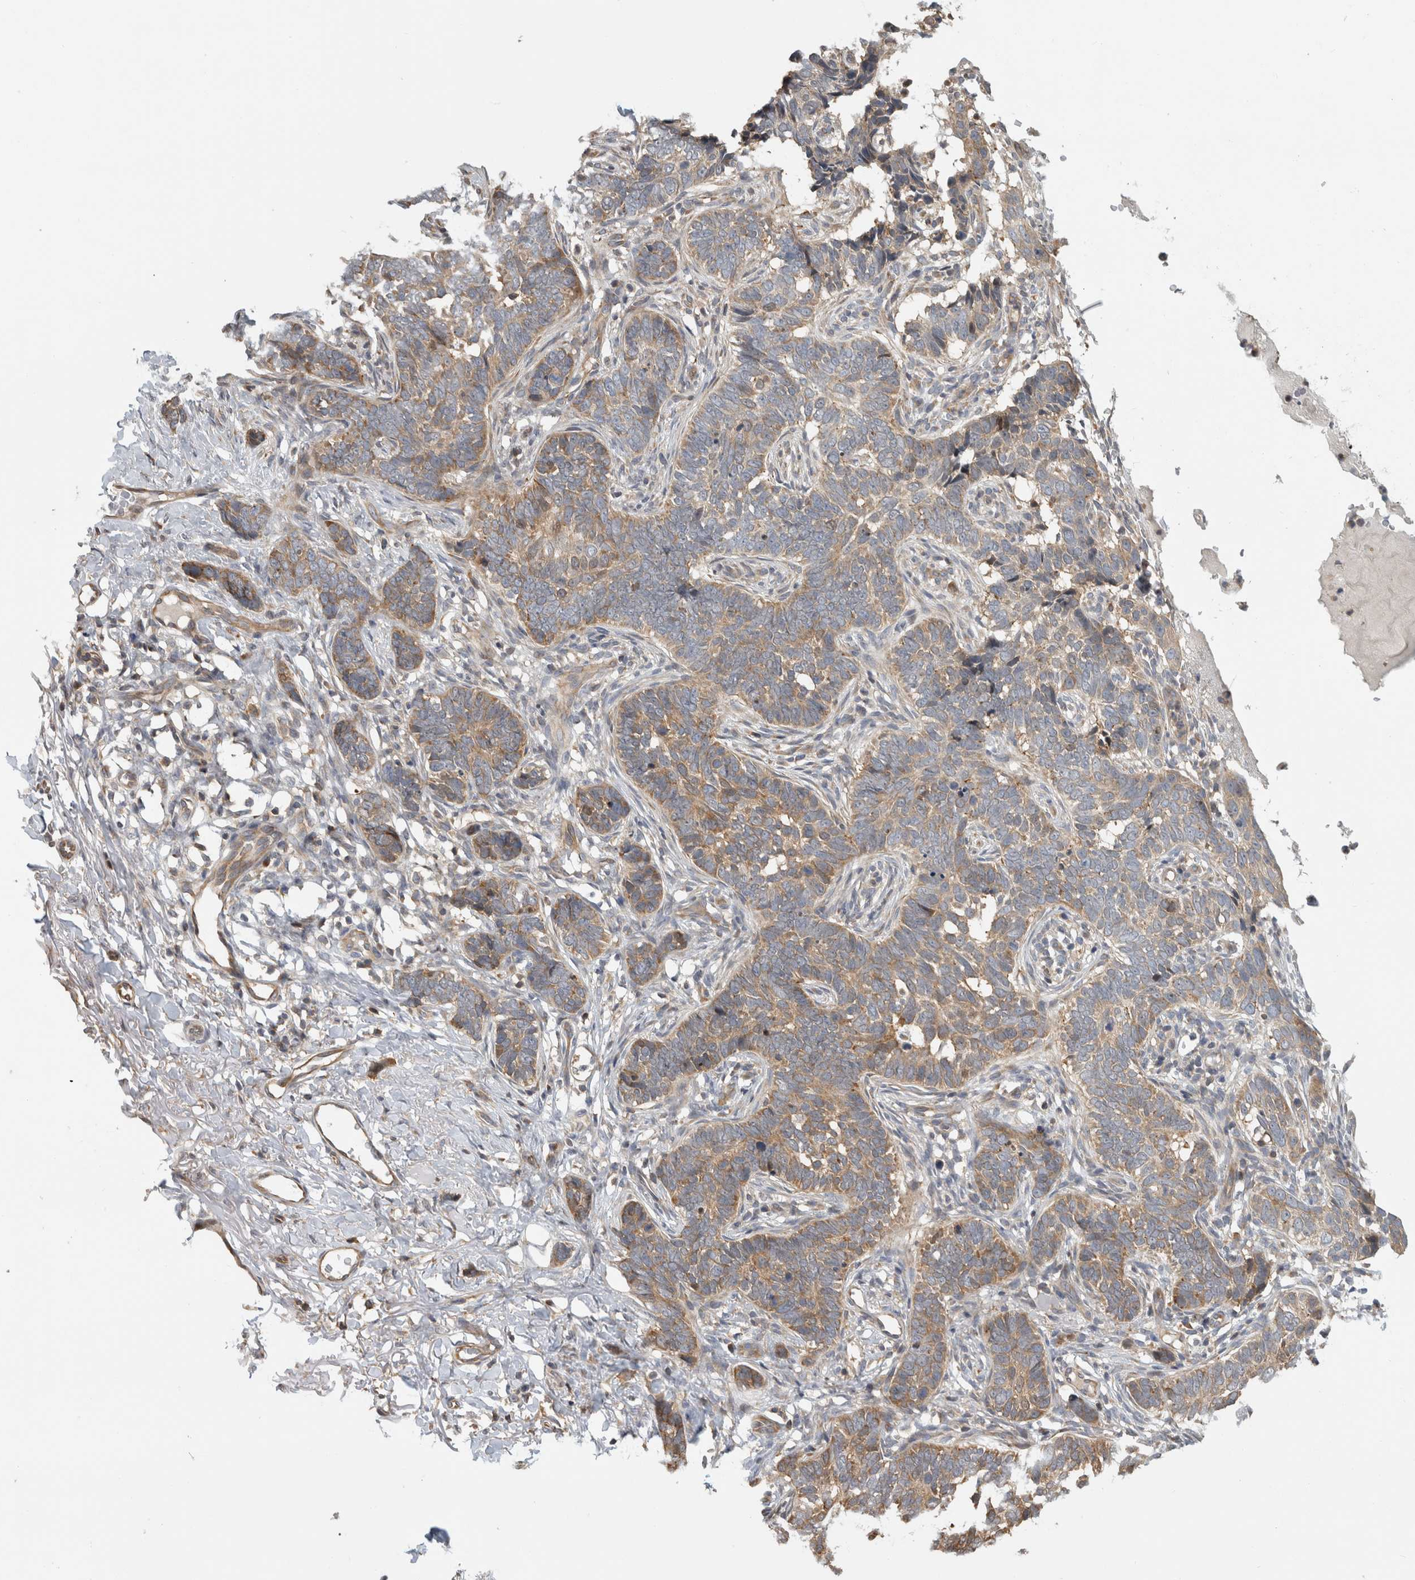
{"staining": {"intensity": "moderate", "quantity": ">75%", "location": "cytoplasmic/membranous"}, "tissue": "skin cancer", "cell_type": "Tumor cells", "image_type": "cancer", "snomed": [{"axis": "morphology", "description": "Normal tissue, NOS"}, {"axis": "morphology", "description": "Basal cell carcinoma"}, {"axis": "topography", "description": "Skin"}], "caption": "Skin cancer stained with immunohistochemistry (IHC) shows moderate cytoplasmic/membranous positivity in approximately >75% of tumor cells. (DAB (3,3'-diaminobenzidine) = brown stain, brightfield microscopy at high magnification).", "gene": "PARP6", "patient": {"sex": "male", "age": 77}}